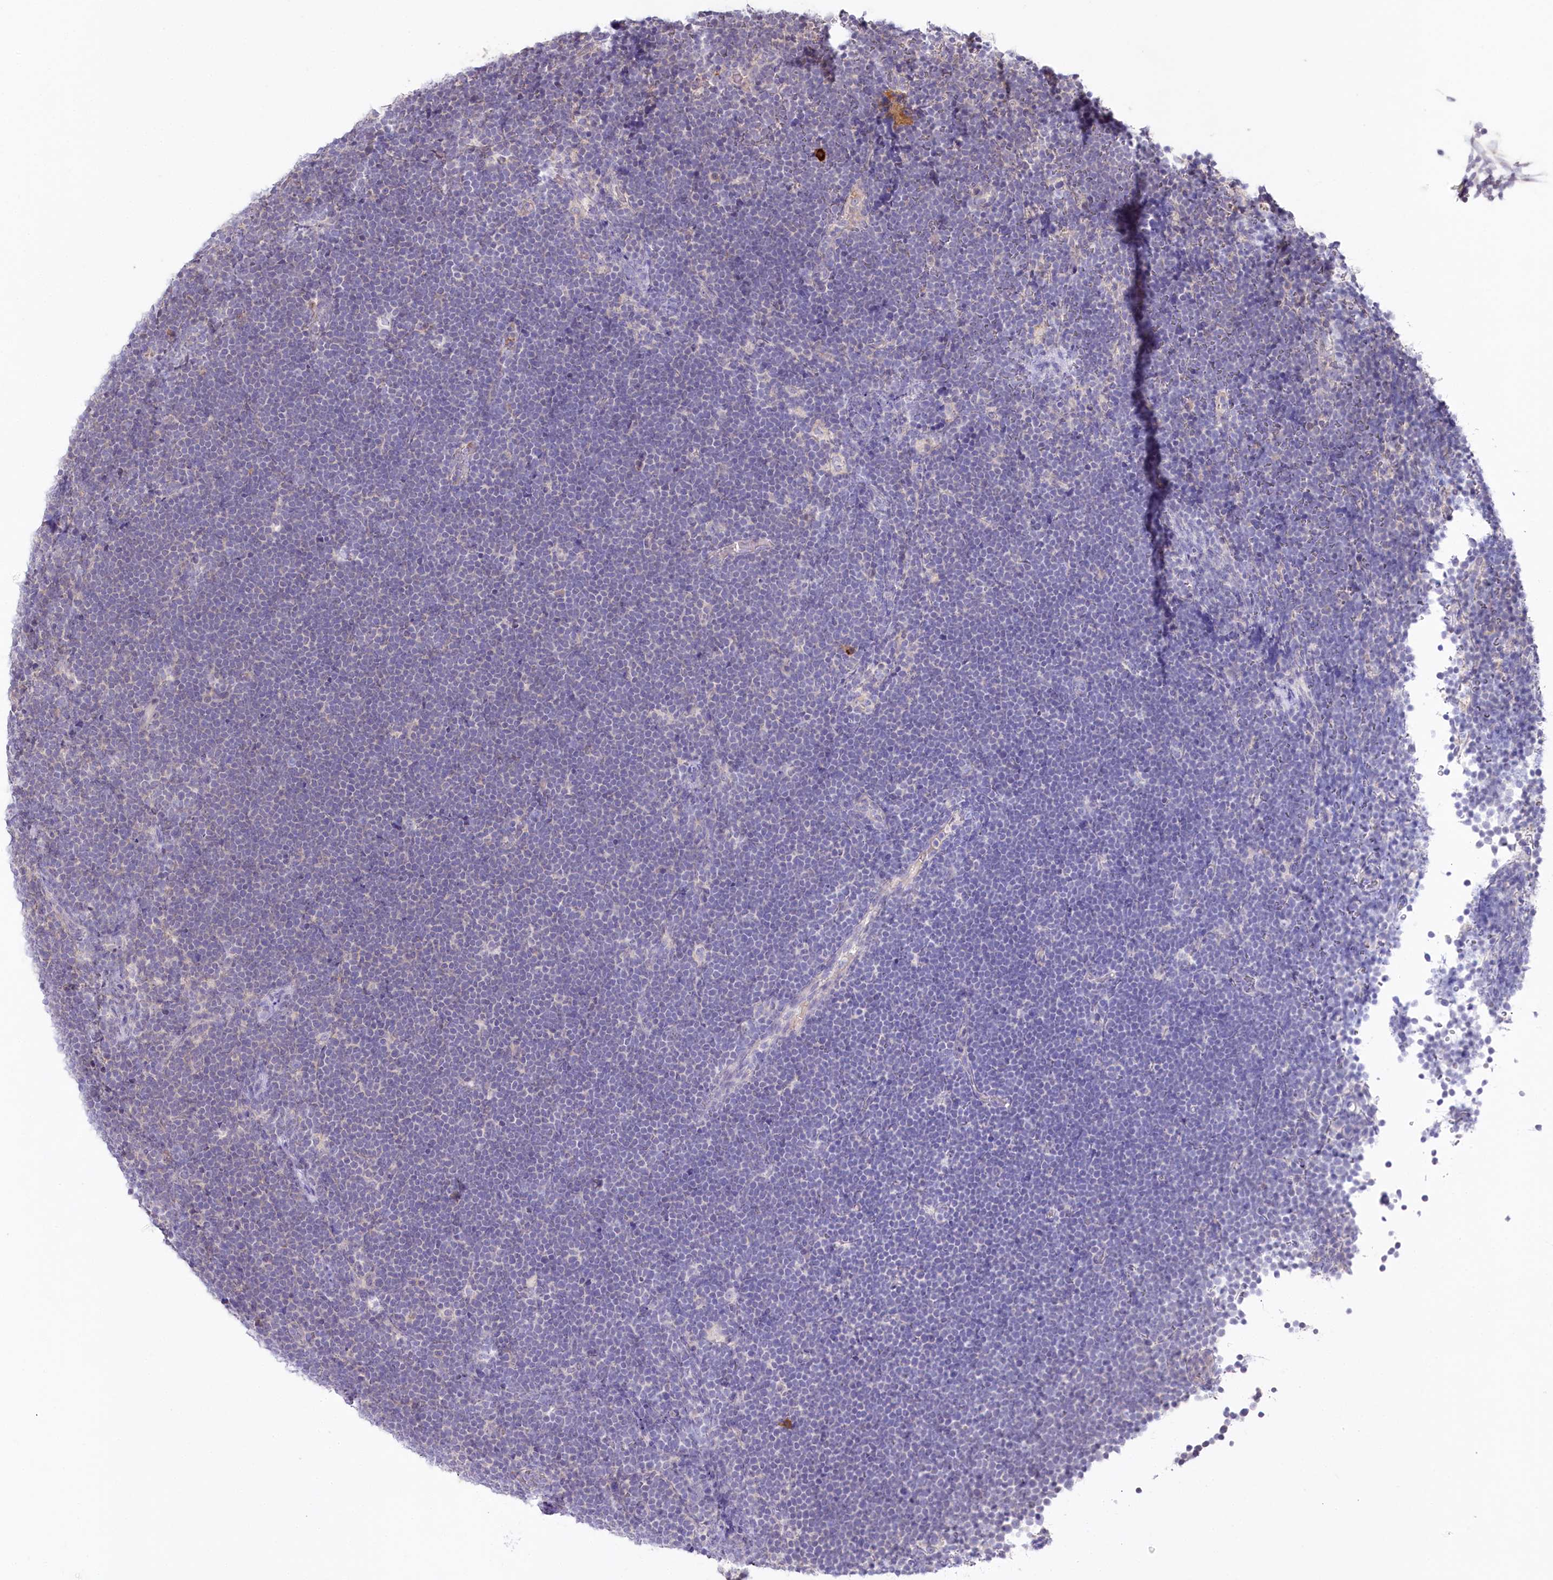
{"staining": {"intensity": "negative", "quantity": "none", "location": "none"}, "tissue": "lymphoma", "cell_type": "Tumor cells", "image_type": "cancer", "snomed": [{"axis": "morphology", "description": "Malignant lymphoma, non-Hodgkin's type, High grade"}, {"axis": "topography", "description": "Lymph node"}], "caption": "IHC image of human malignant lymphoma, non-Hodgkin's type (high-grade) stained for a protein (brown), which shows no expression in tumor cells.", "gene": "SLC6A11", "patient": {"sex": "male", "age": 13}}